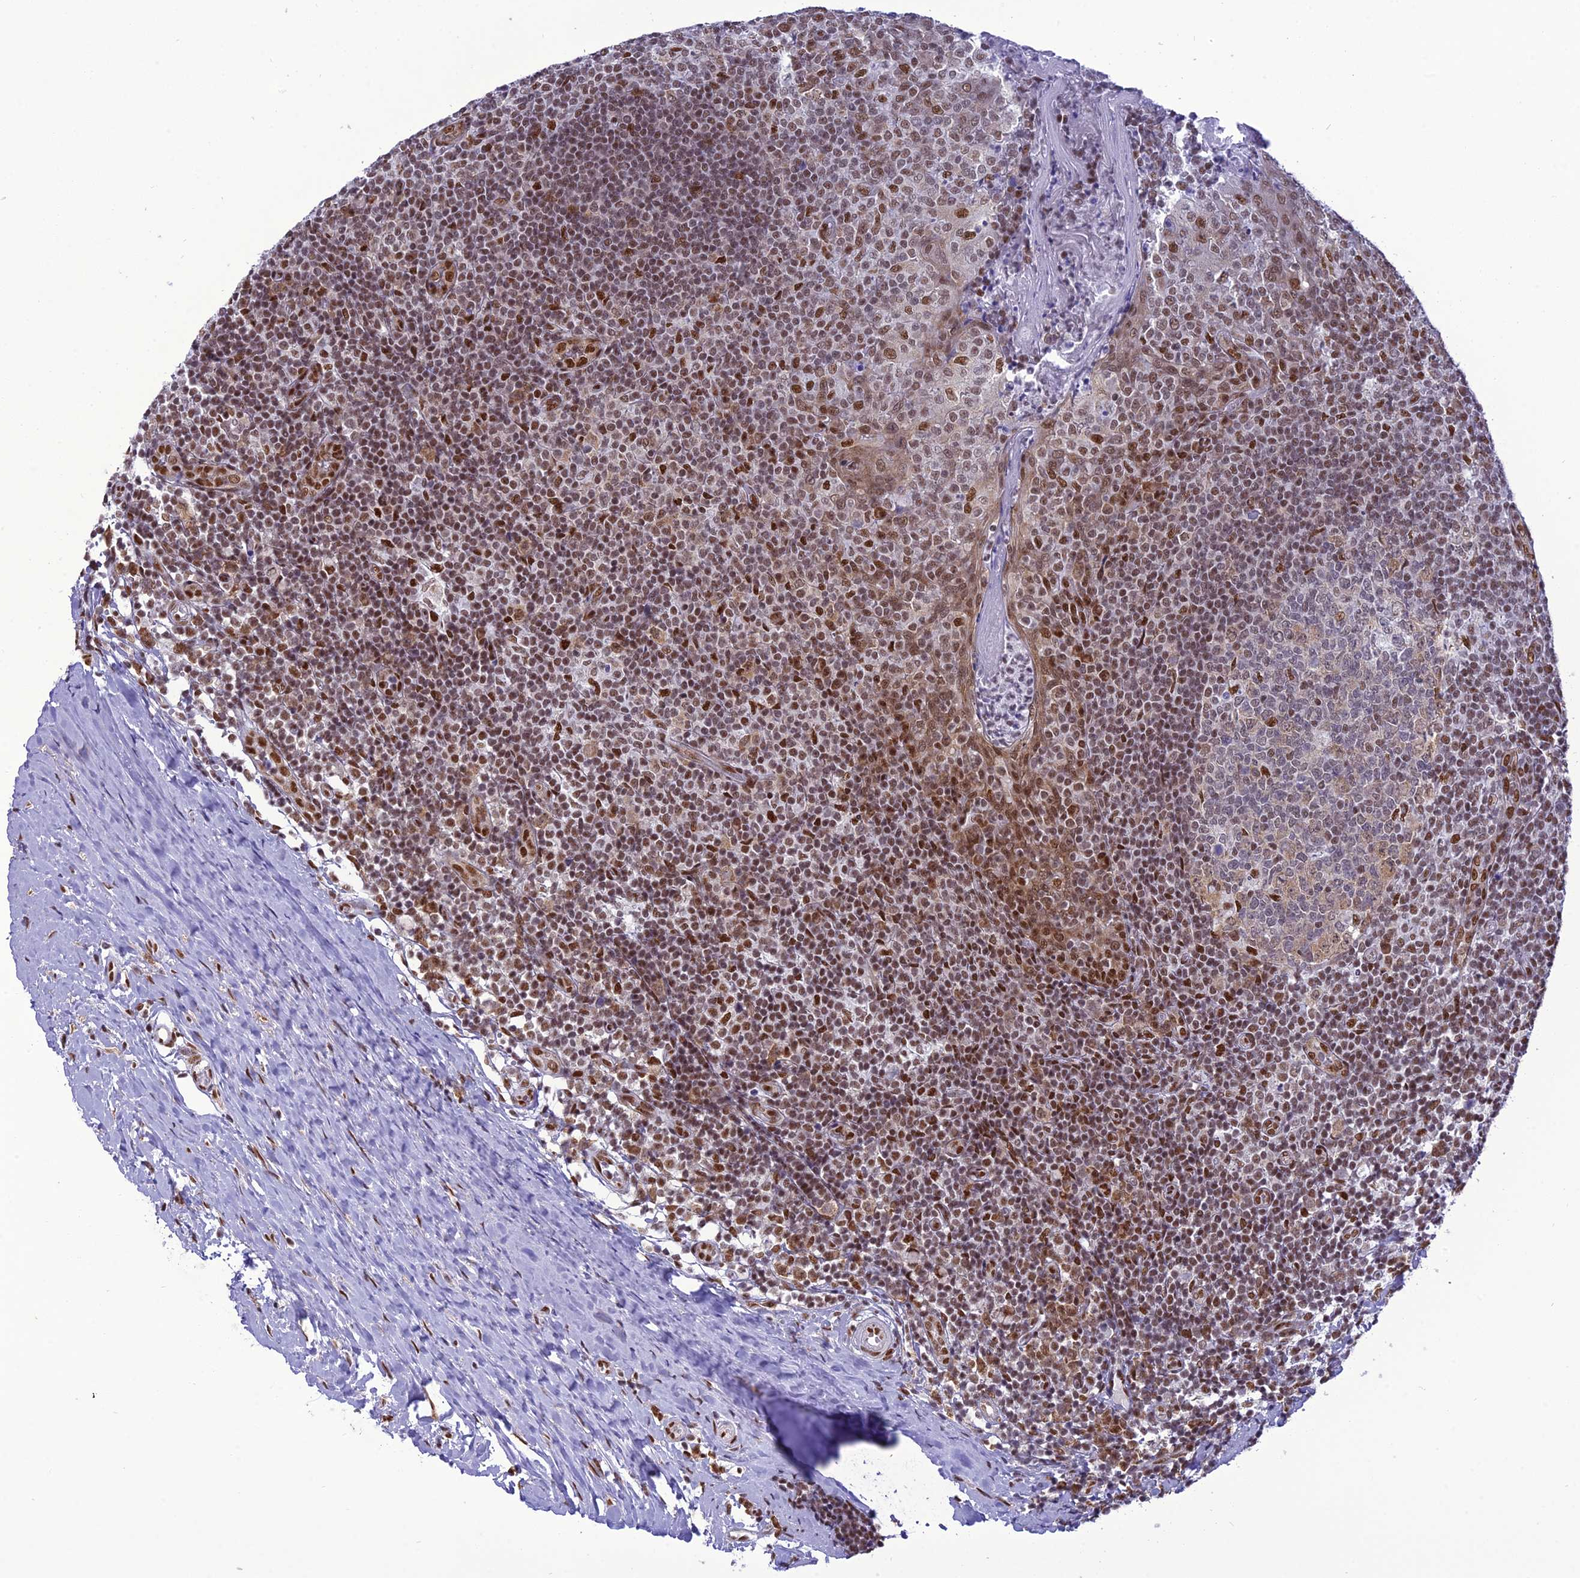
{"staining": {"intensity": "moderate", "quantity": "25%-75%", "location": "nuclear"}, "tissue": "tonsil", "cell_type": "Germinal center cells", "image_type": "normal", "snomed": [{"axis": "morphology", "description": "Normal tissue, NOS"}, {"axis": "topography", "description": "Tonsil"}], "caption": "Immunohistochemical staining of unremarkable human tonsil reveals moderate nuclear protein positivity in about 25%-75% of germinal center cells.", "gene": "DDX1", "patient": {"sex": "female", "age": 19}}